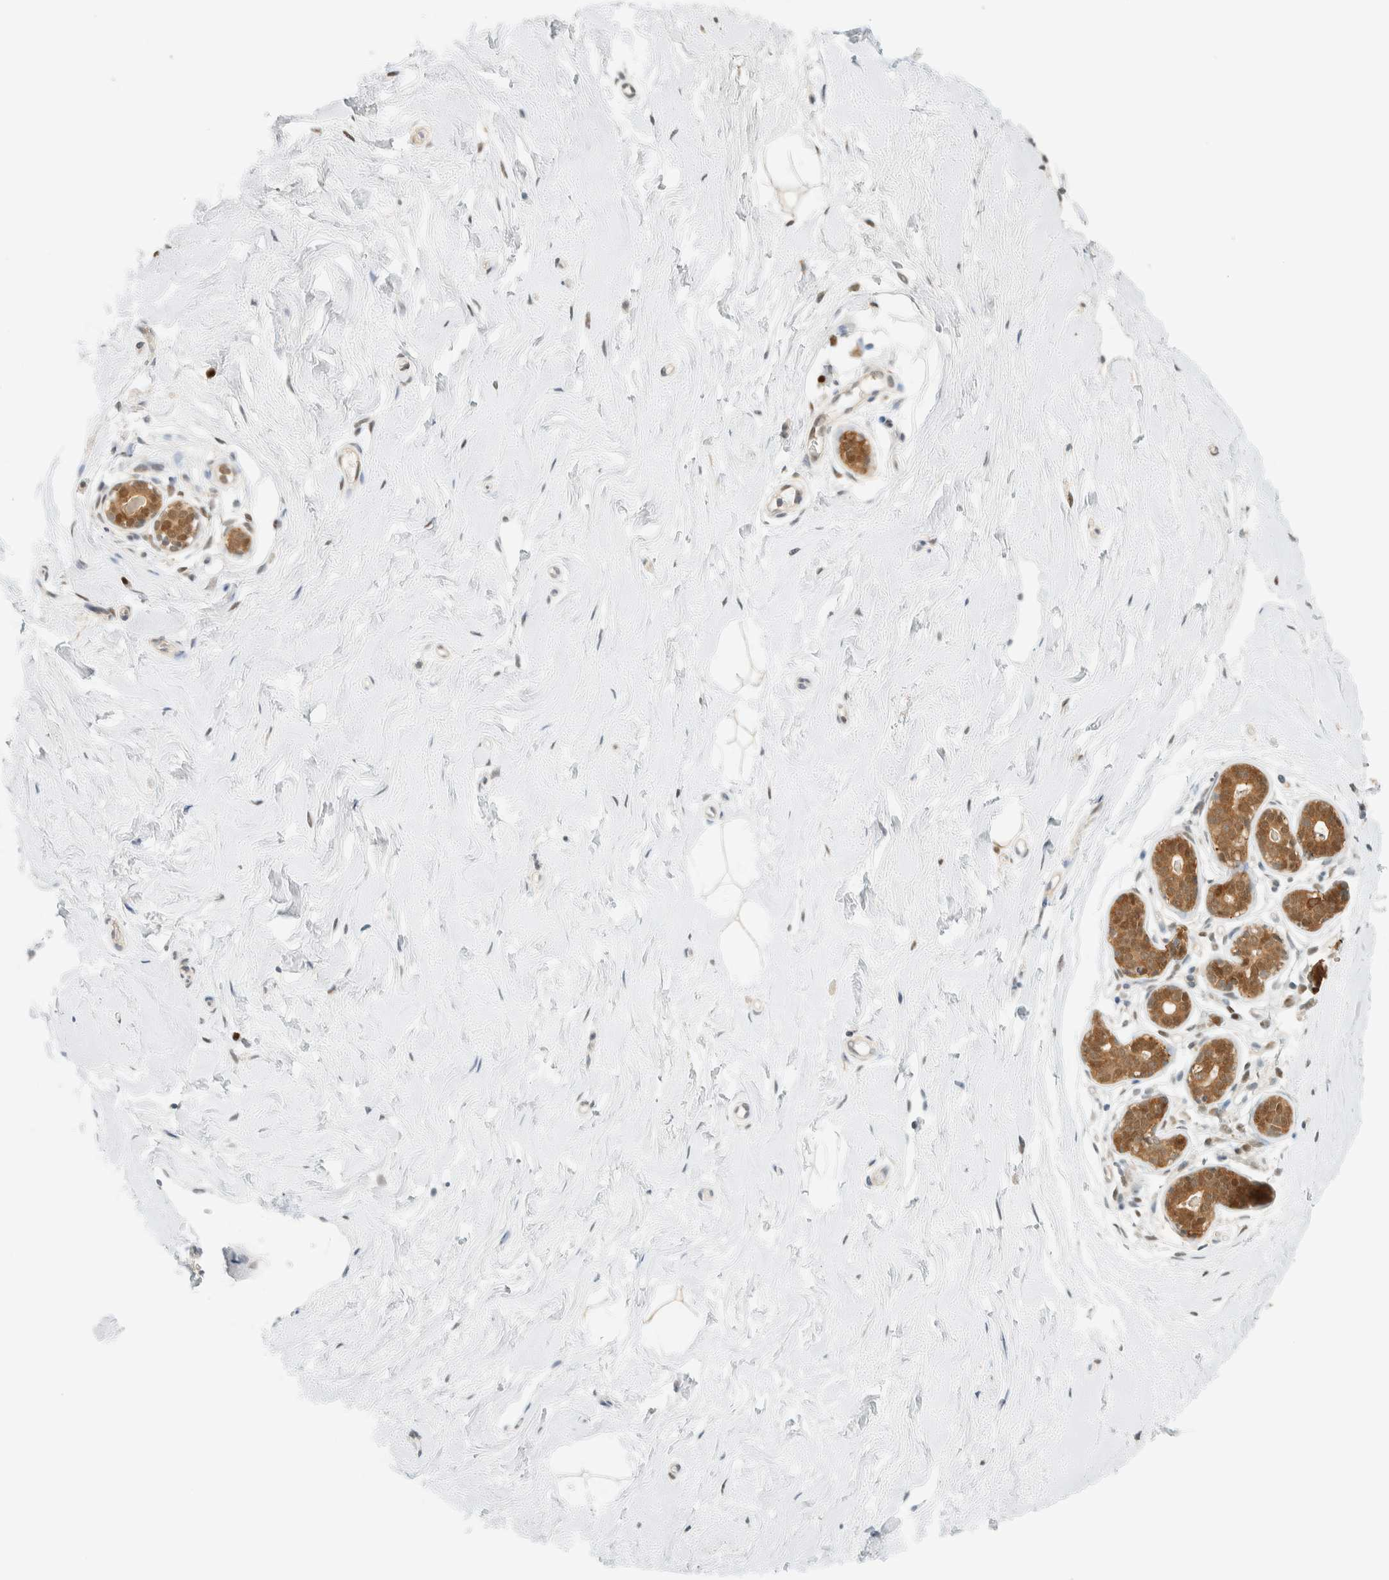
{"staining": {"intensity": "moderate", "quantity": ">75%", "location": "nuclear"}, "tissue": "breast", "cell_type": "Adipocytes", "image_type": "normal", "snomed": [{"axis": "morphology", "description": "Normal tissue, NOS"}, {"axis": "topography", "description": "Breast"}], "caption": "Human breast stained with a brown dye demonstrates moderate nuclear positive expression in about >75% of adipocytes.", "gene": "ZBTB37", "patient": {"sex": "female", "age": 23}}